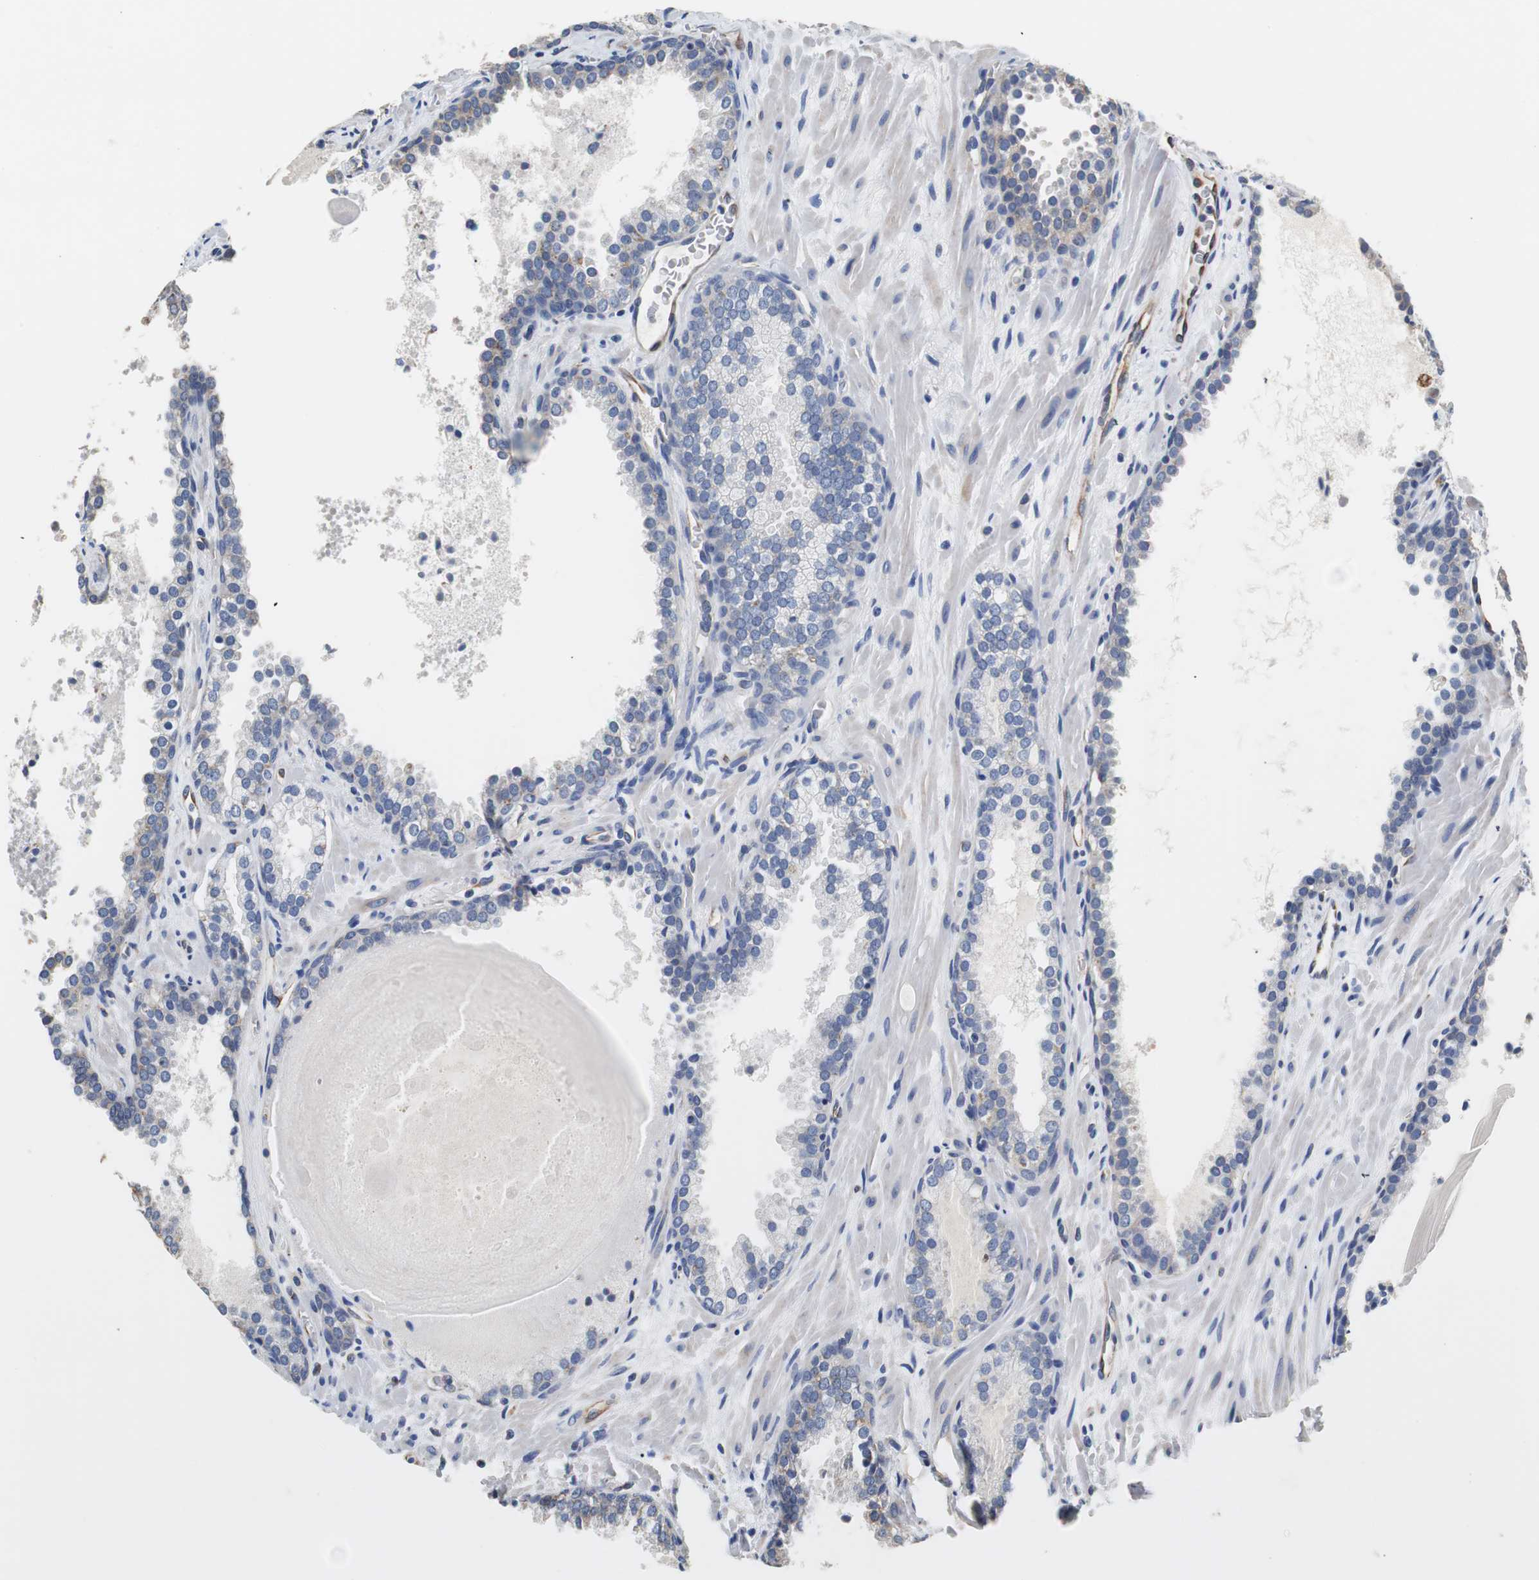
{"staining": {"intensity": "weak", "quantity": "<25%", "location": "cytoplasmic/membranous"}, "tissue": "prostate cancer", "cell_type": "Tumor cells", "image_type": "cancer", "snomed": [{"axis": "morphology", "description": "Adenocarcinoma, Low grade"}, {"axis": "topography", "description": "Prostate"}], "caption": "Immunohistochemical staining of adenocarcinoma (low-grade) (prostate) reveals no significant expression in tumor cells.", "gene": "PCK1", "patient": {"sex": "male", "age": 63}}